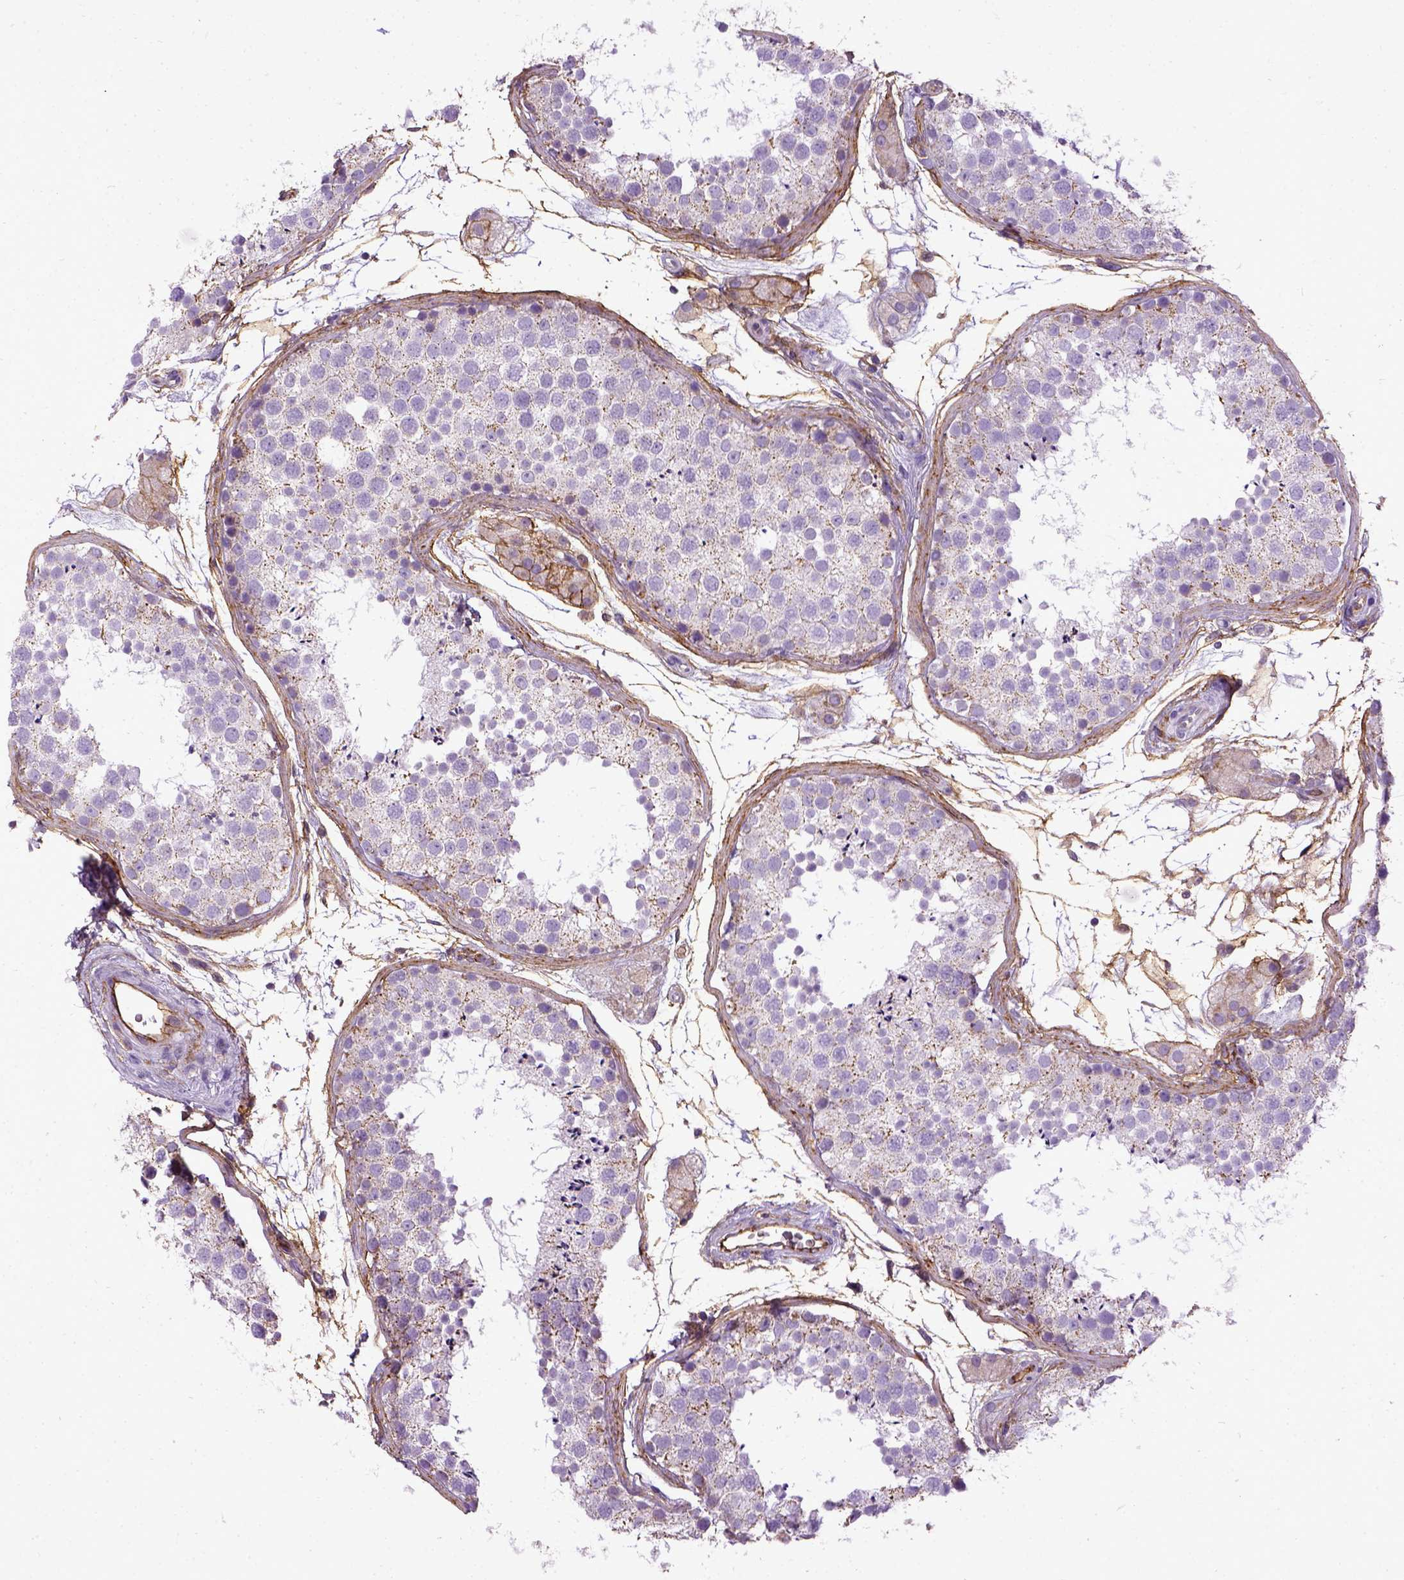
{"staining": {"intensity": "negative", "quantity": "none", "location": "none"}, "tissue": "testis", "cell_type": "Cells in seminiferous ducts", "image_type": "normal", "snomed": [{"axis": "morphology", "description": "Normal tissue, NOS"}, {"axis": "topography", "description": "Testis"}], "caption": "Photomicrograph shows no significant protein positivity in cells in seminiferous ducts of benign testis. (DAB (3,3'-diaminobenzidine) immunohistochemistry with hematoxylin counter stain).", "gene": "ENG", "patient": {"sex": "male", "age": 41}}